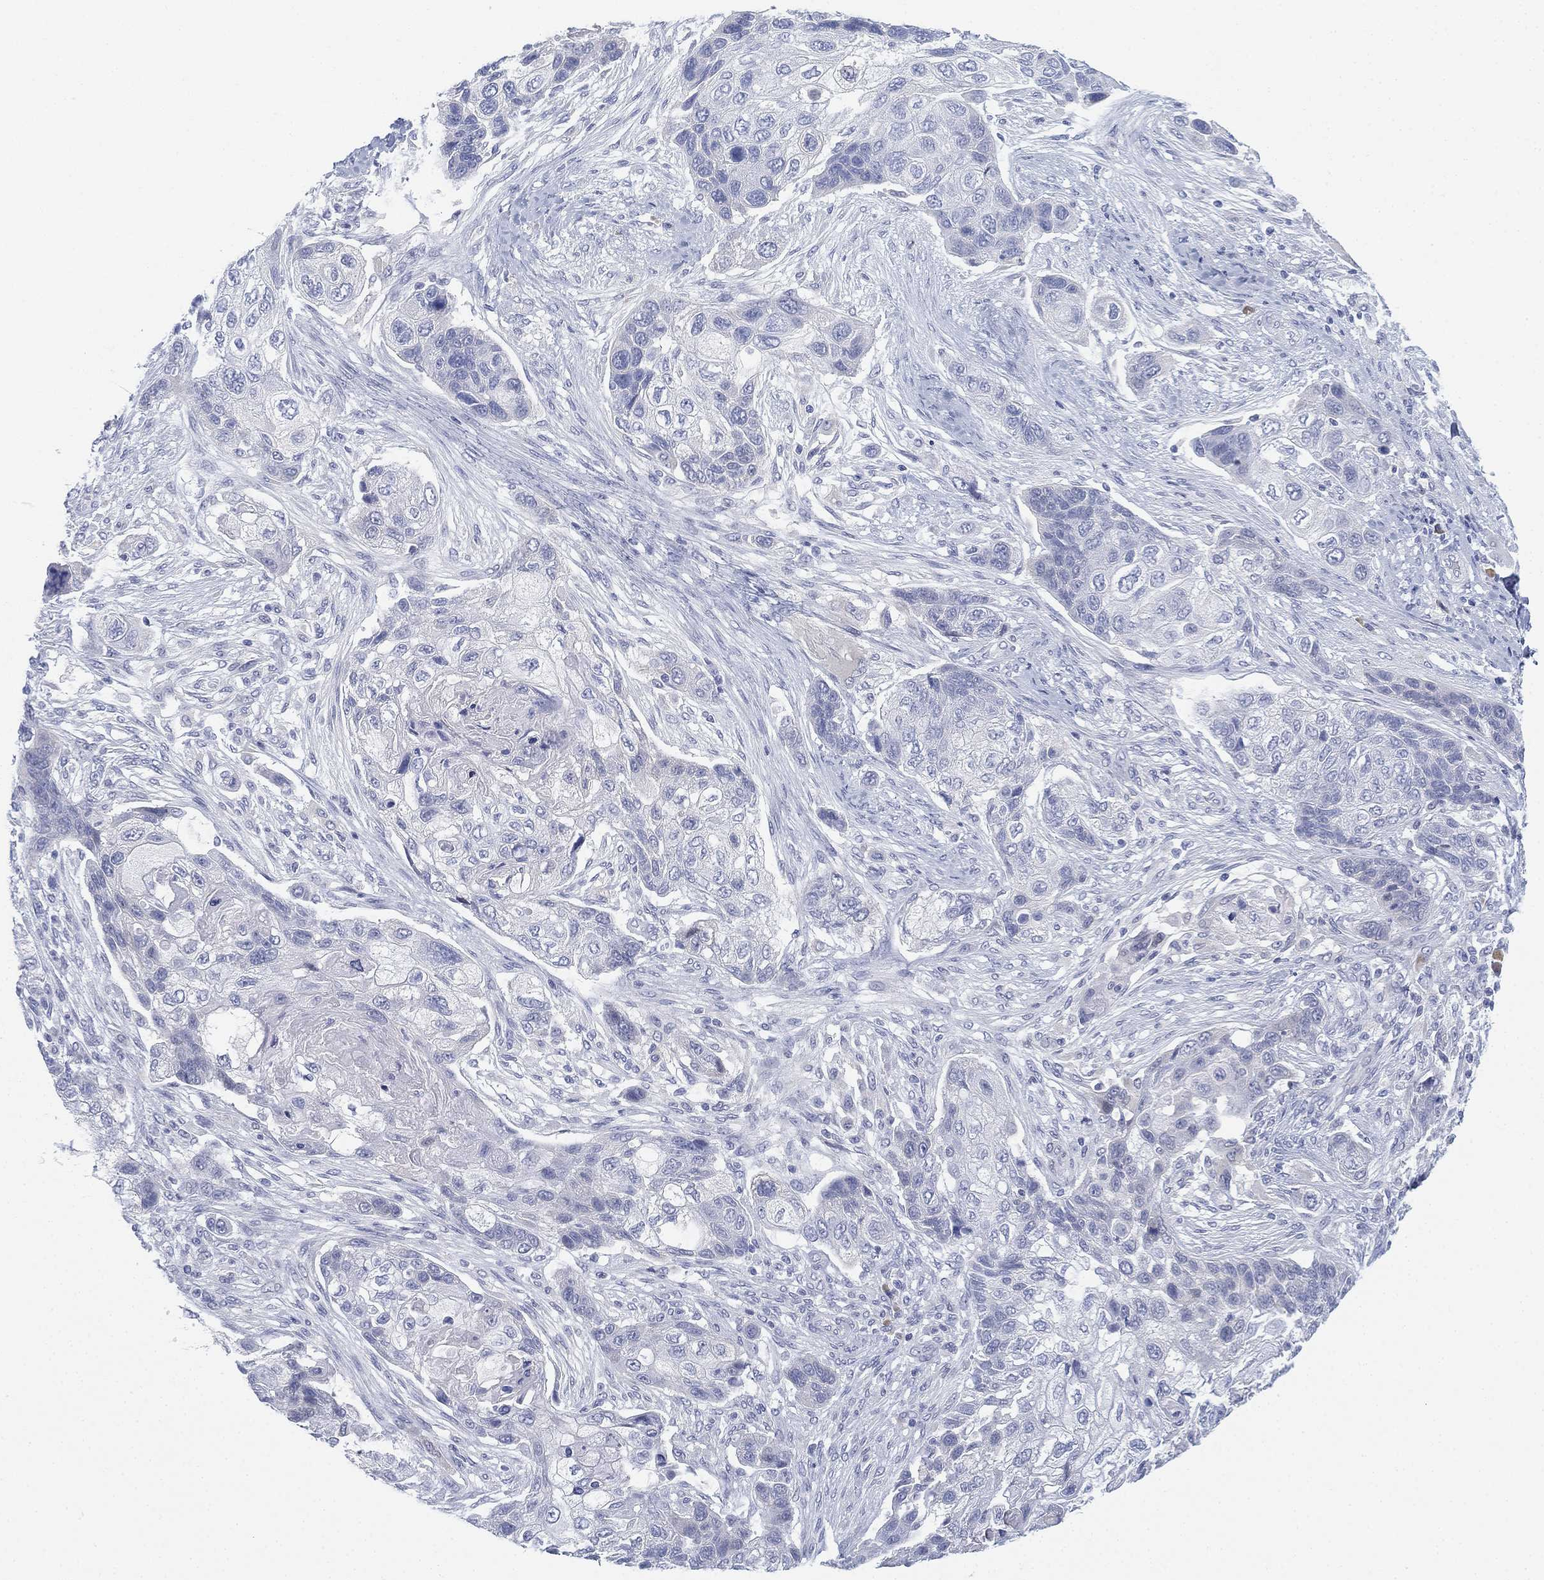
{"staining": {"intensity": "negative", "quantity": "none", "location": "none"}, "tissue": "lung cancer", "cell_type": "Tumor cells", "image_type": "cancer", "snomed": [{"axis": "morphology", "description": "Squamous cell carcinoma, NOS"}, {"axis": "topography", "description": "Lung"}], "caption": "There is no significant expression in tumor cells of lung cancer (squamous cell carcinoma). (DAB immunohistochemistry, high magnification).", "gene": "GCNA", "patient": {"sex": "male", "age": 69}}